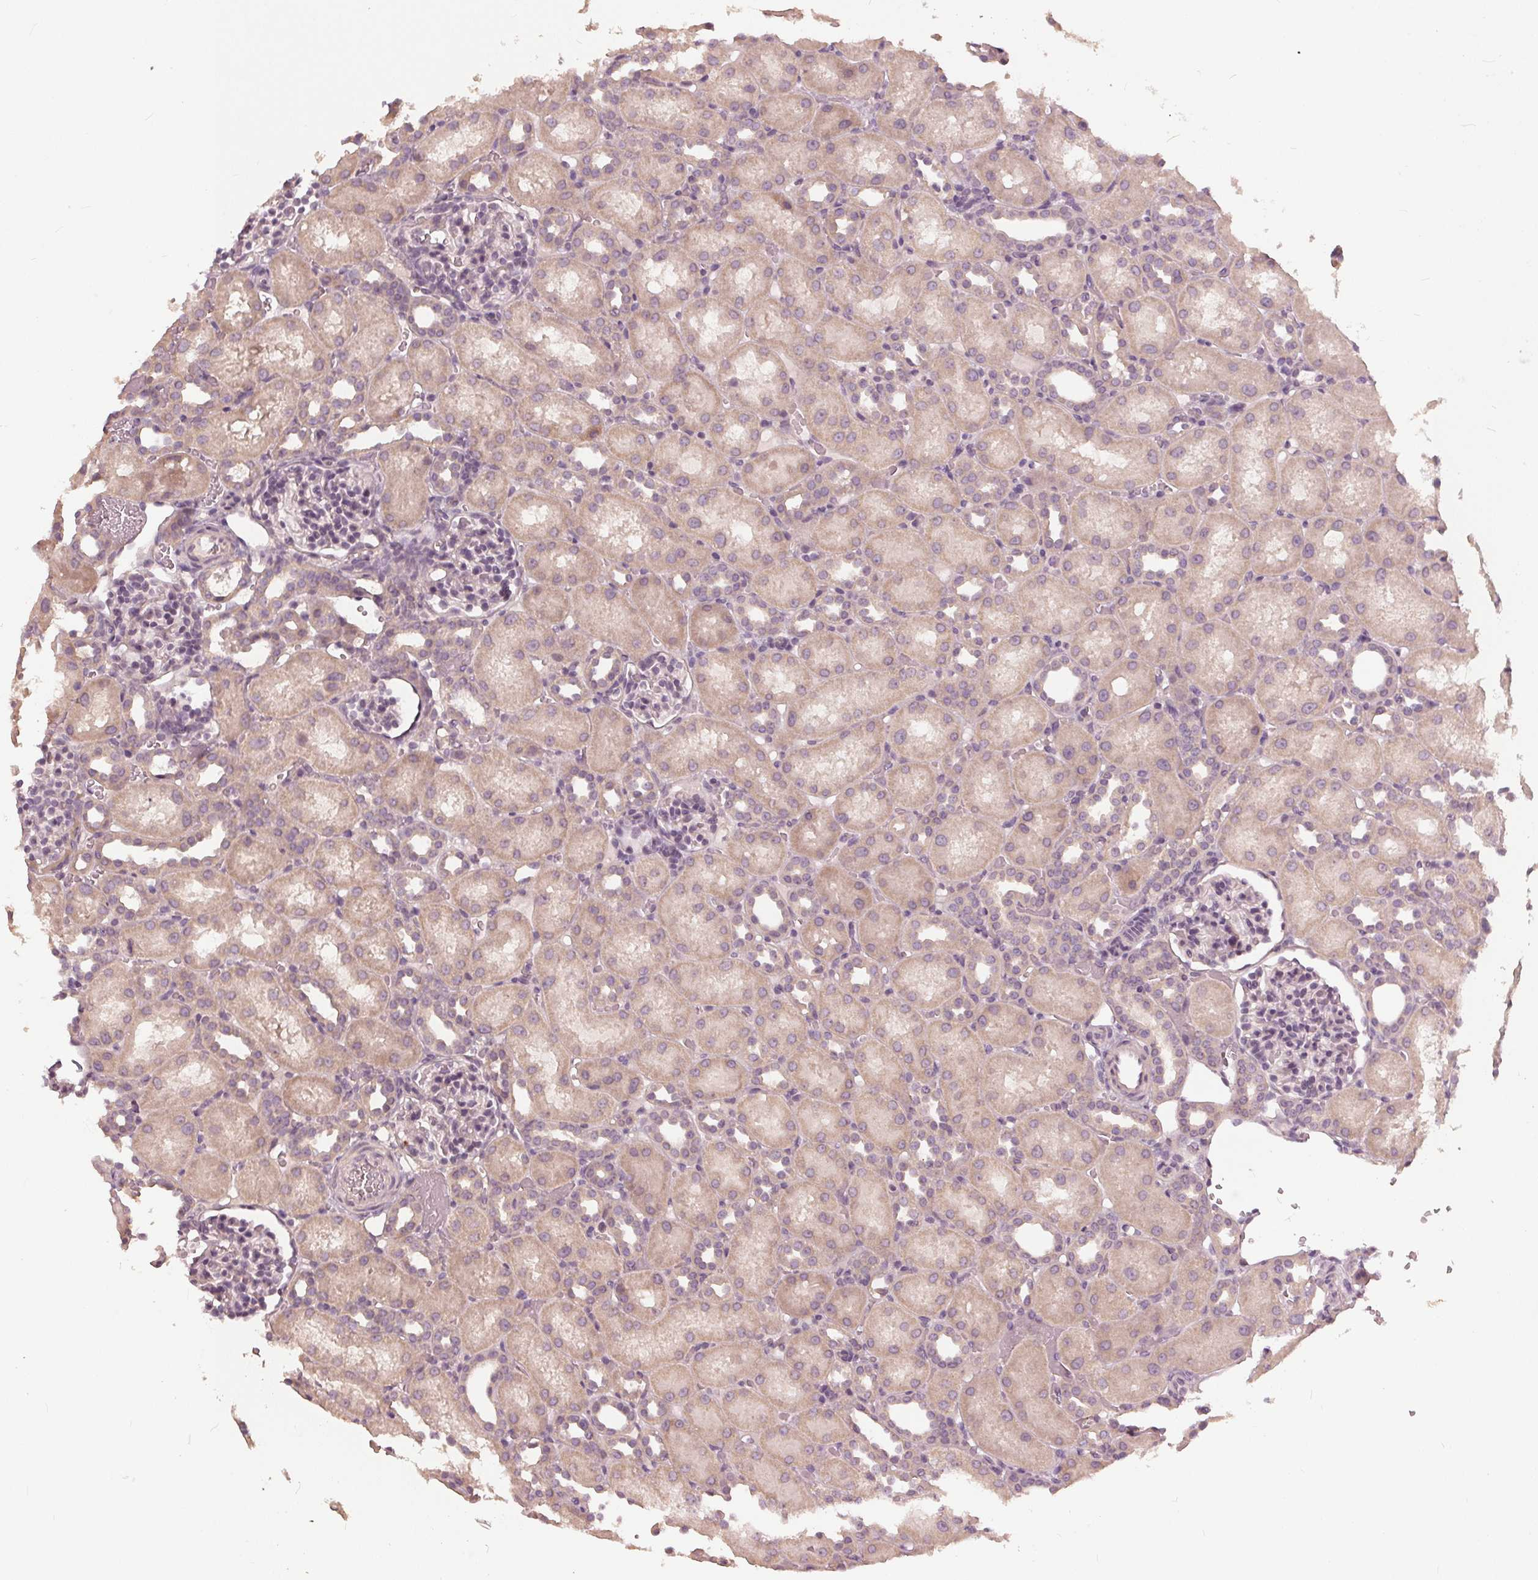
{"staining": {"intensity": "negative", "quantity": "none", "location": "none"}, "tissue": "kidney", "cell_type": "Cells in glomeruli", "image_type": "normal", "snomed": [{"axis": "morphology", "description": "Normal tissue, NOS"}, {"axis": "topography", "description": "Kidney"}], "caption": "Cells in glomeruli show no significant protein expression in unremarkable kidney. Brightfield microscopy of immunohistochemistry (IHC) stained with DAB (brown) and hematoxylin (blue), captured at high magnification.", "gene": "KLK13", "patient": {"sex": "male", "age": 1}}